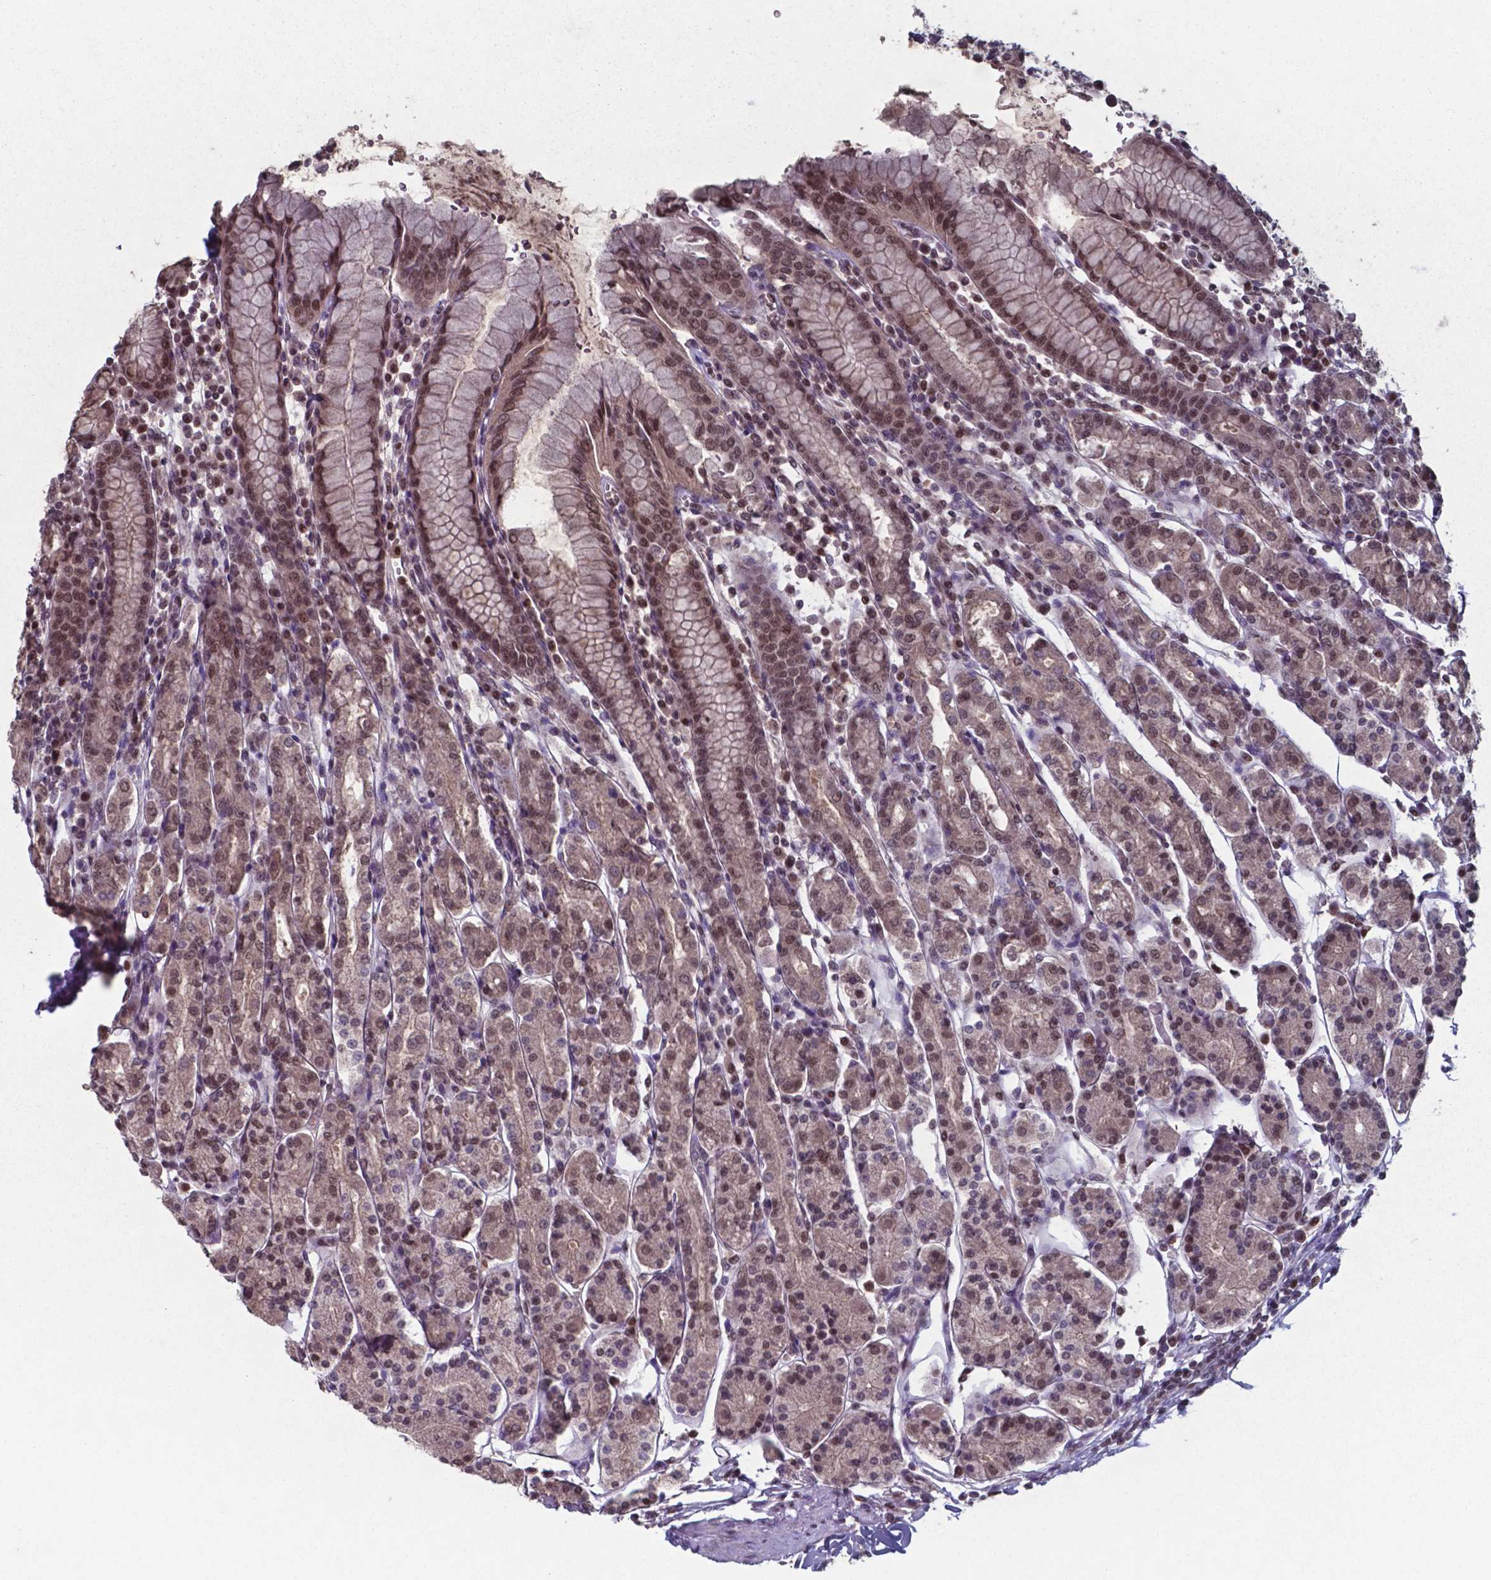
{"staining": {"intensity": "moderate", "quantity": ">75%", "location": "nuclear"}, "tissue": "stomach", "cell_type": "Glandular cells", "image_type": "normal", "snomed": [{"axis": "morphology", "description": "Normal tissue, NOS"}, {"axis": "topography", "description": "Stomach, upper"}, {"axis": "topography", "description": "Stomach"}], "caption": "This histopathology image reveals IHC staining of normal stomach, with medium moderate nuclear staining in approximately >75% of glandular cells.", "gene": "UBA1", "patient": {"sex": "male", "age": 62}}